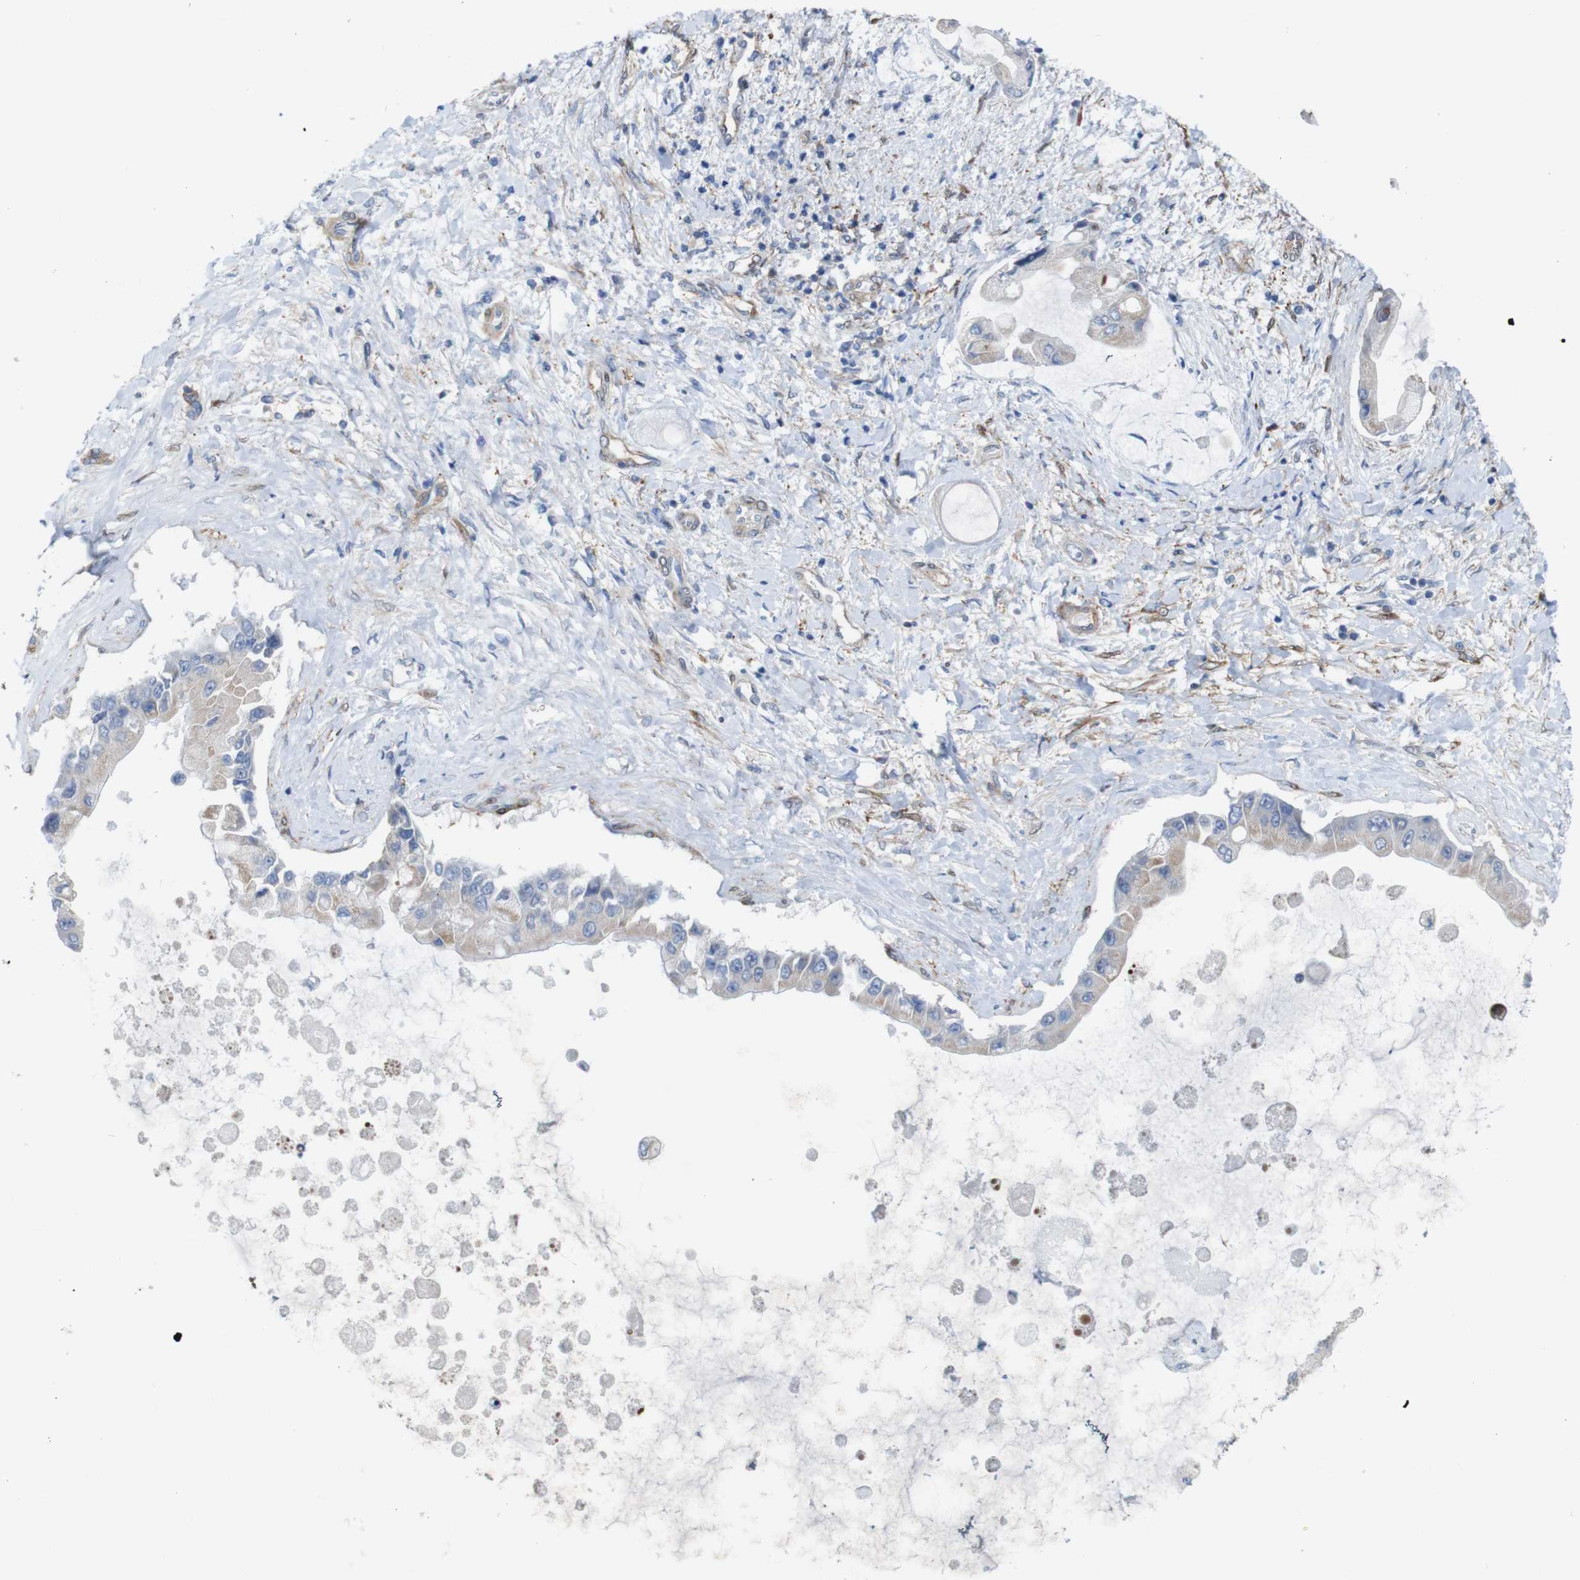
{"staining": {"intensity": "weak", "quantity": ">75%", "location": "cytoplasmic/membranous"}, "tissue": "liver cancer", "cell_type": "Tumor cells", "image_type": "cancer", "snomed": [{"axis": "morphology", "description": "Cholangiocarcinoma"}, {"axis": "topography", "description": "Liver"}], "caption": "Immunohistochemical staining of liver cancer exhibits low levels of weak cytoplasmic/membranous protein positivity in about >75% of tumor cells. The staining is performed using DAB (3,3'-diaminobenzidine) brown chromogen to label protein expression. The nuclei are counter-stained blue using hematoxylin.", "gene": "PTGER4", "patient": {"sex": "male", "age": 50}}